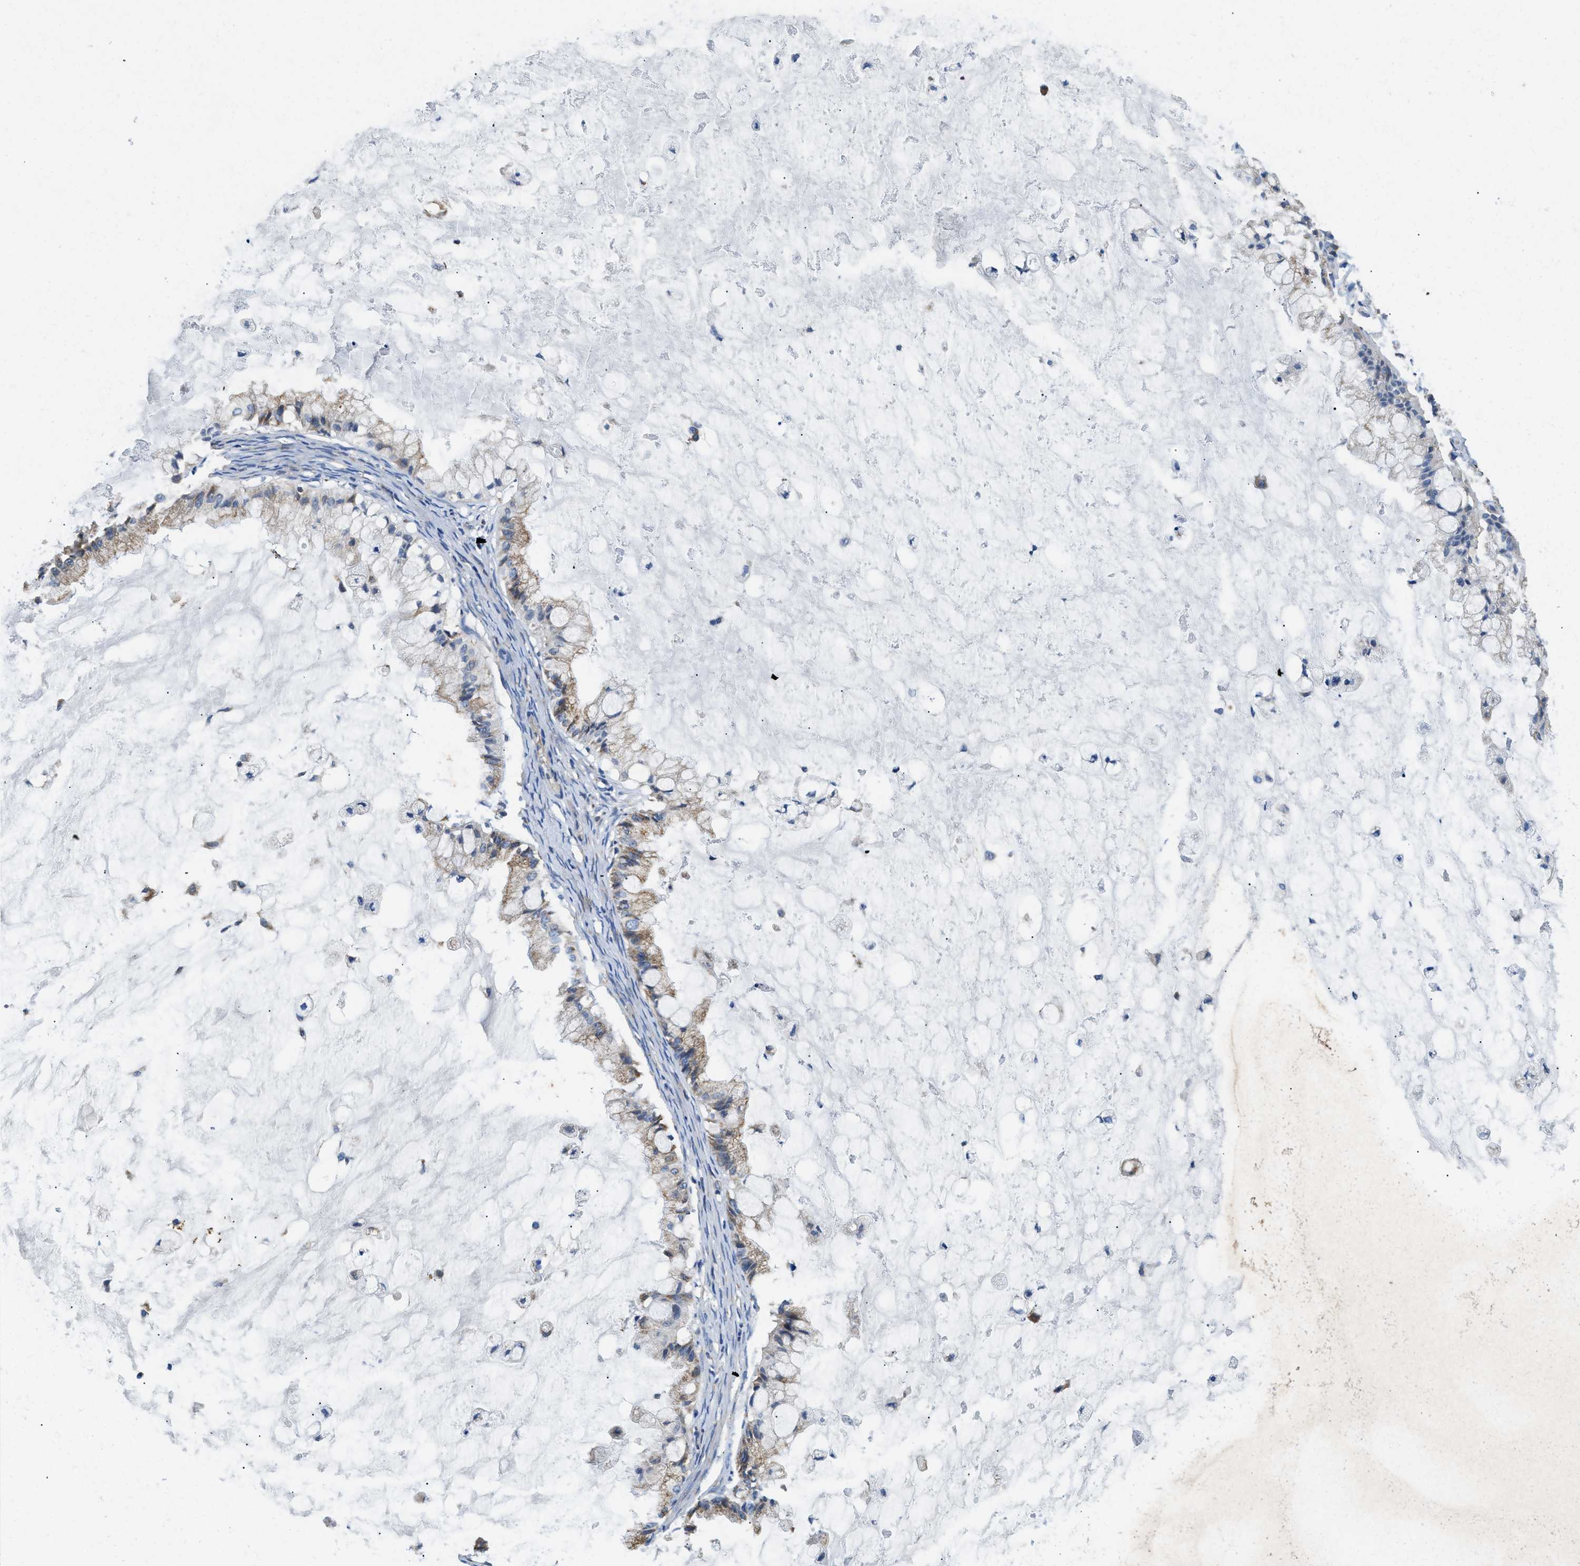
{"staining": {"intensity": "moderate", "quantity": ">75%", "location": "cytoplasmic/membranous"}, "tissue": "ovarian cancer", "cell_type": "Tumor cells", "image_type": "cancer", "snomed": [{"axis": "morphology", "description": "Cystadenocarcinoma, mucinous, NOS"}, {"axis": "topography", "description": "Ovary"}], "caption": "A medium amount of moderate cytoplasmic/membranous positivity is seen in approximately >75% of tumor cells in ovarian cancer tissue.", "gene": "STK33", "patient": {"sex": "female", "age": 57}}